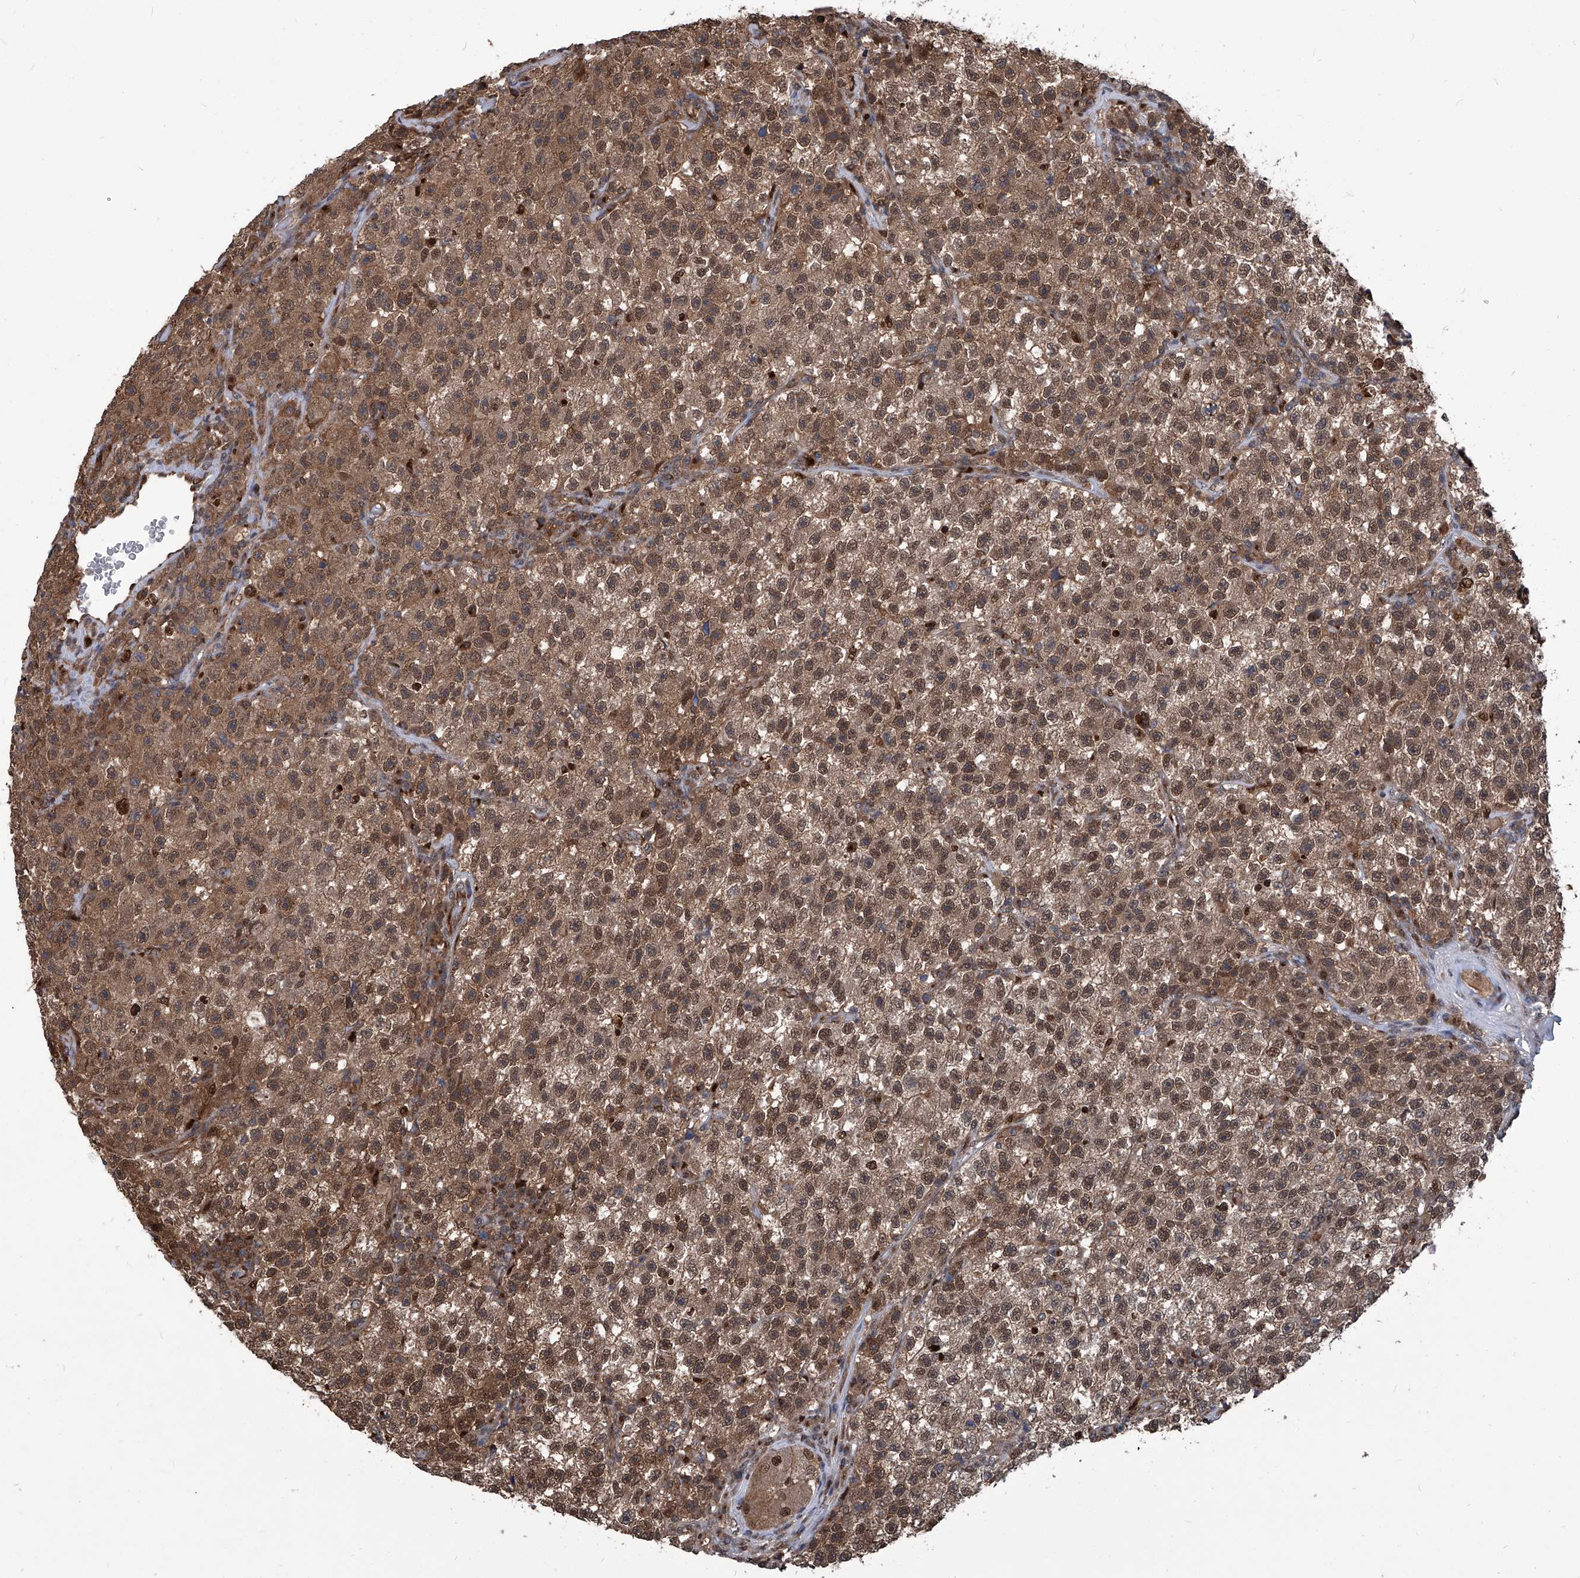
{"staining": {"intensity": "moderate", "quantity": ">75%", "location": "cytoplasmic/membranous,nuclear"}, "tissue": "testis cancer", "cell_type": "Tumor cells", "image_type": "cancer", "snomed": [{"axis": "morphology", "description": "Seminoma, NOS"}, {"axis": "topography", "description": "Testis"}], "caption": "Protein analysis of testis seminoma tissue demonstrates moderate cytoplasmic/membranous and nuclear staining in approximately >75% of tumor cells. (brown staining indicates protein expression, while blue staining denotes nuclei).", "gene": "PSMB1", "patient": {"sex": "male", "age": 22}}